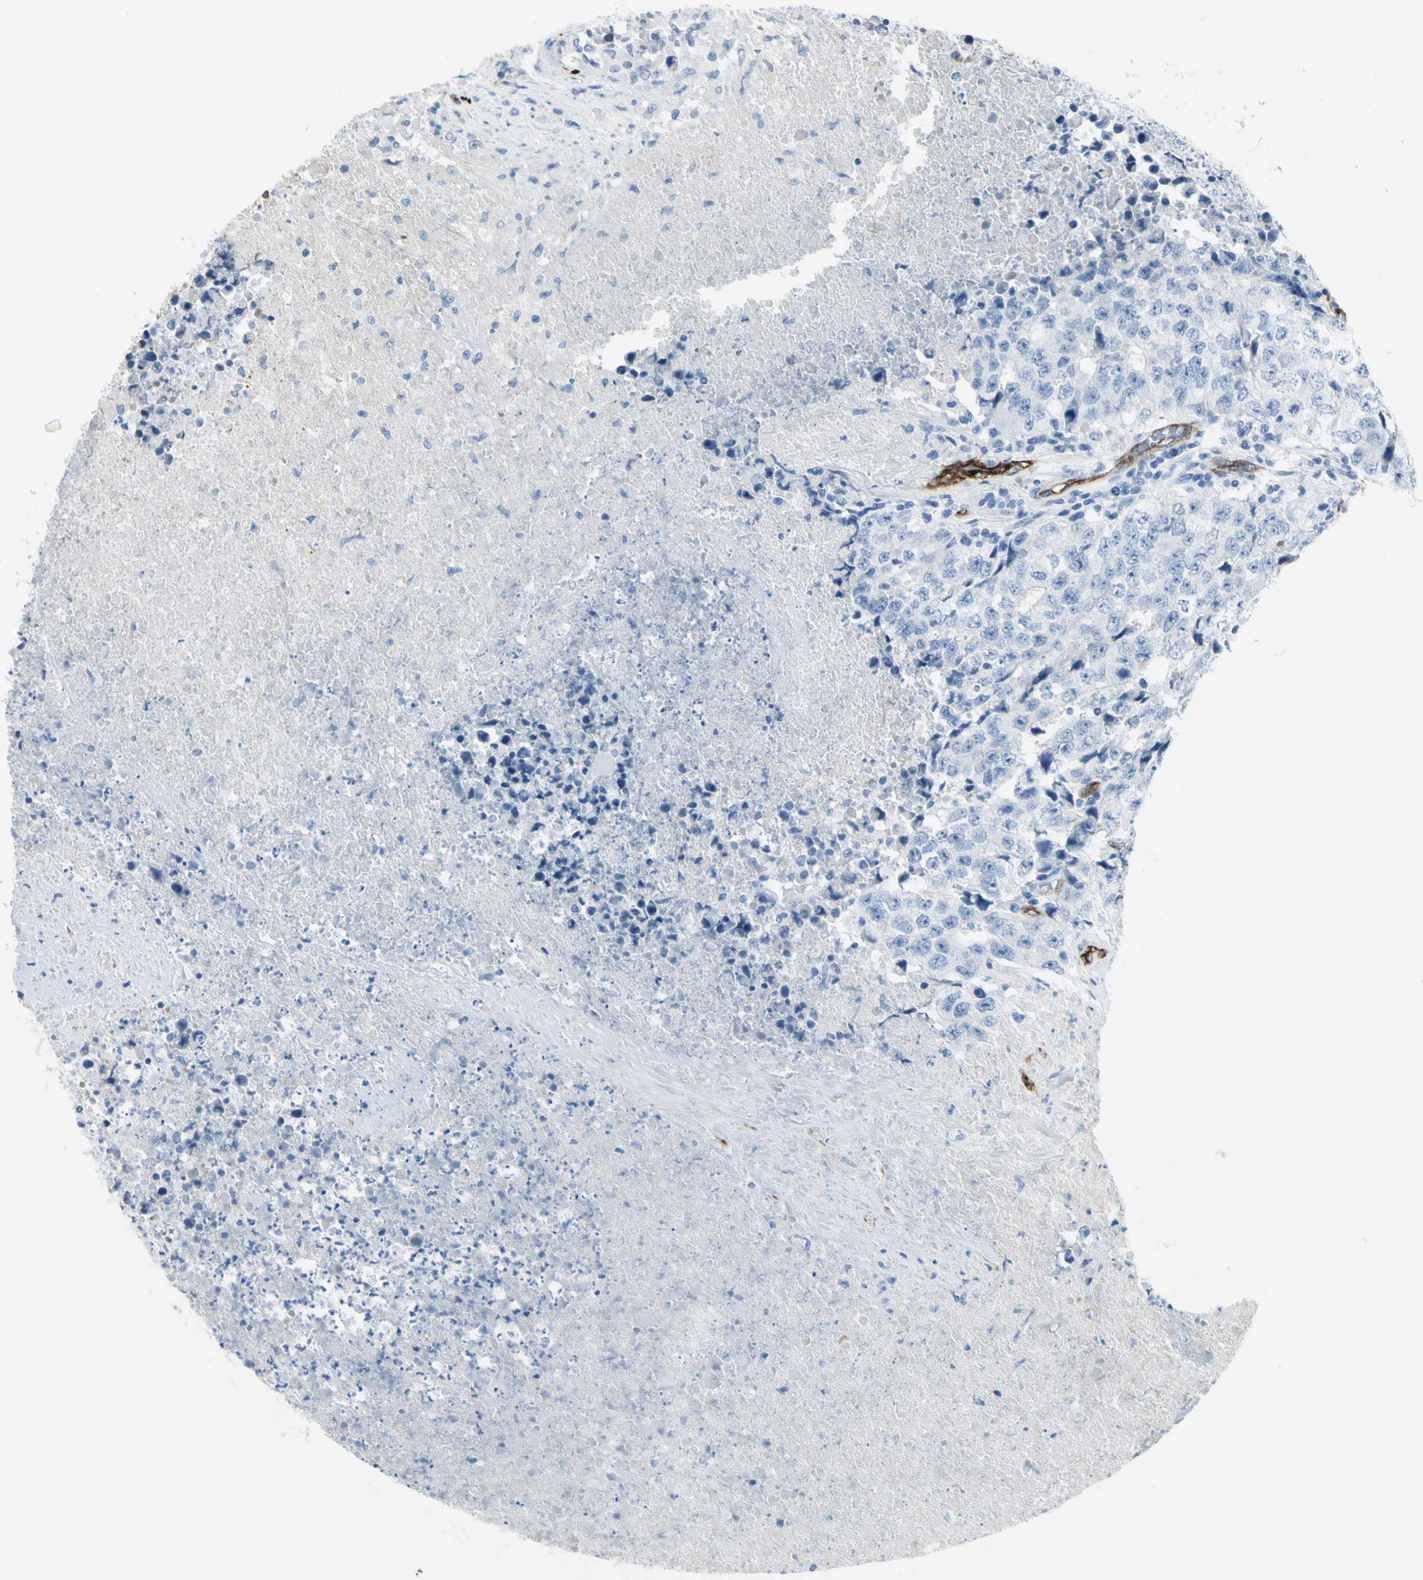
{"staining": {"intensity": "negative", "quantity": "none", "location": "none"}, "tissue": "testis cancer", "cell_type": "Tumor cells", "image_type": "cancer", "snomed": [{"axis": "morphology", "description": "Necrosis, NOS"}, {"axis": "morphology", "description": "Carcinoma, Embryonal, NOS"}, {"axis": "topography", "description": "Testis"}], "caption": "Testis cancer was stained to show a protein in brown. There is no significant positivity in tumor cells. (DAB immunohistochemistry (IHC), high magnification).", "gene": "FOLH1", "patient": {"sex": "male", "age": 19}}